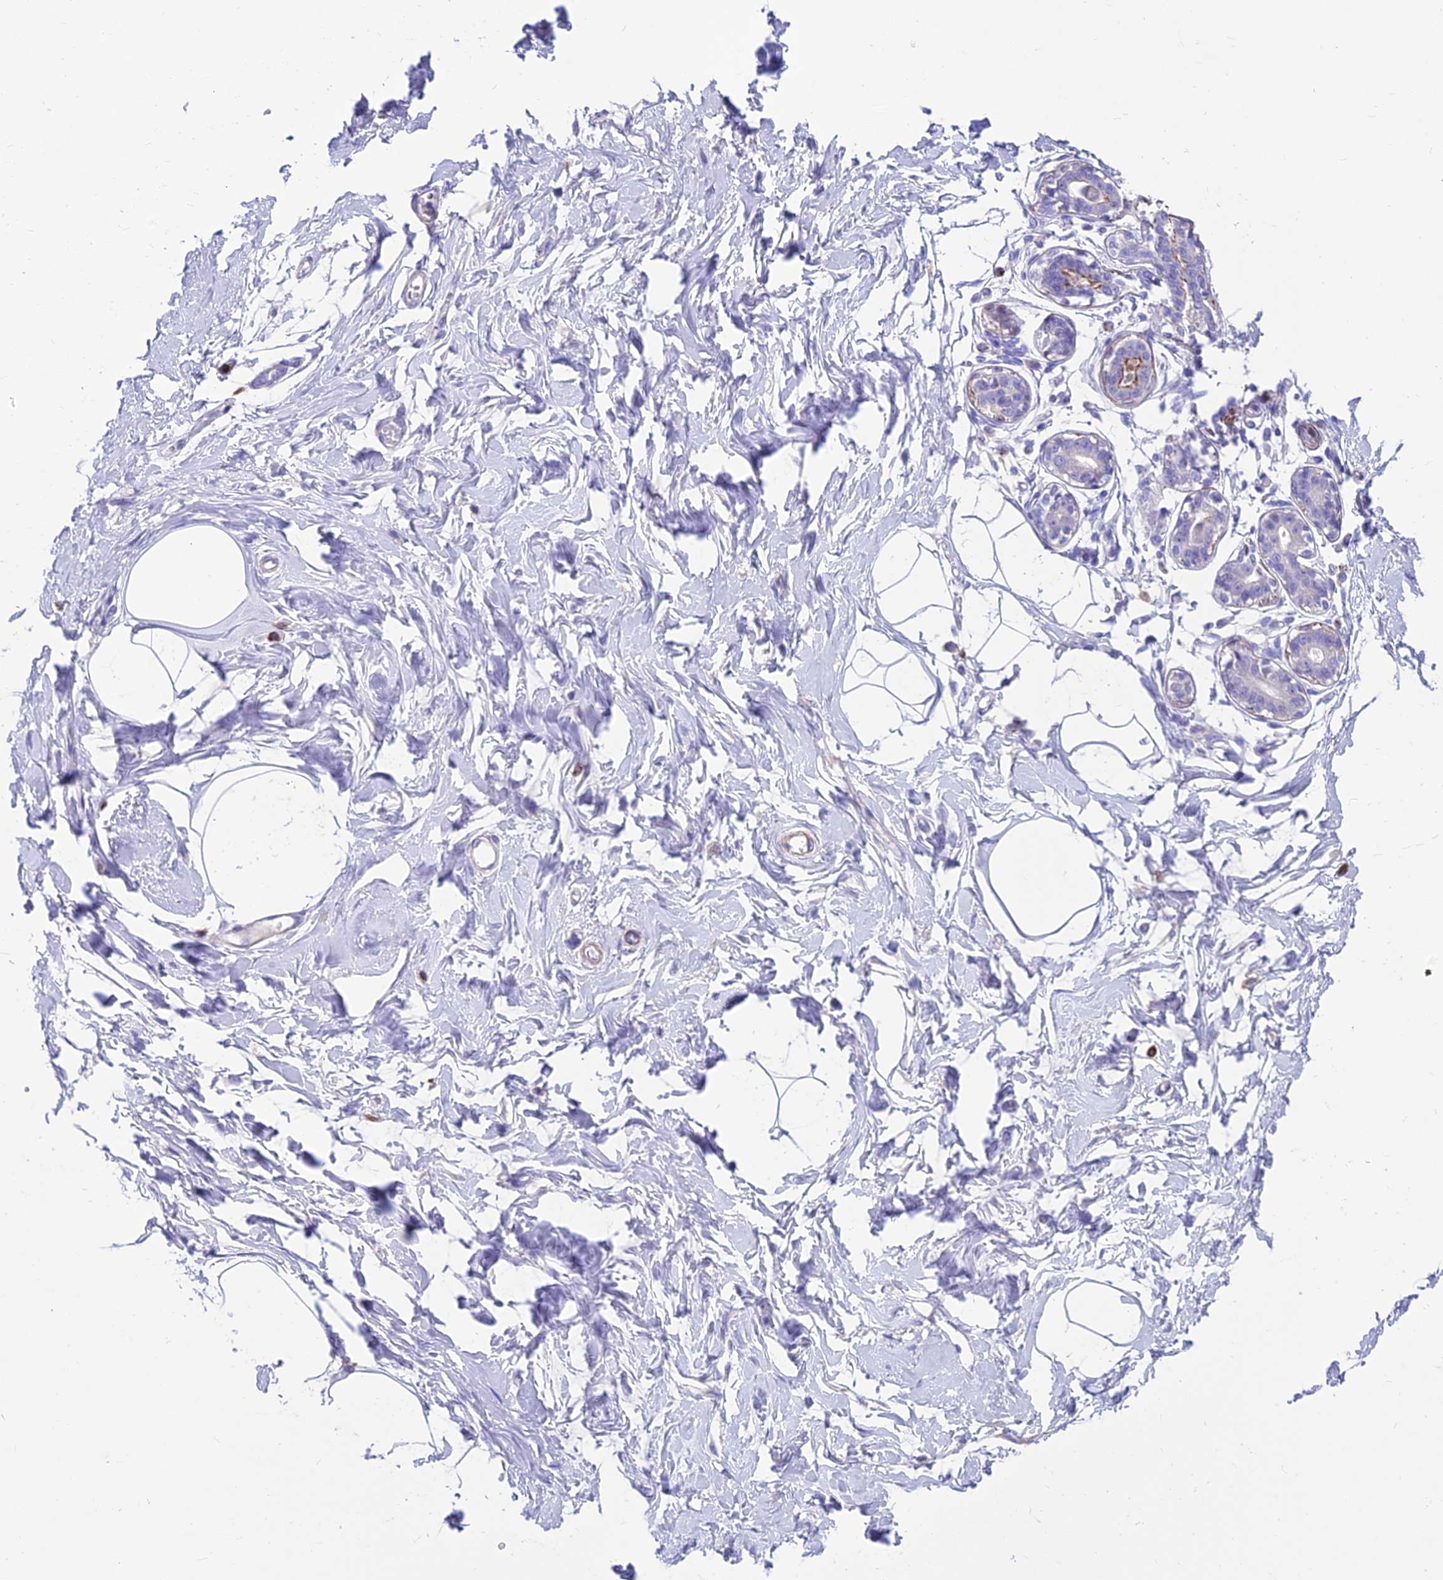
{"staining": {"intensity": "negative", "quantity": "none", "location": "none"}, "tissue": "breast", "cell_type": "Adipocytes", "image_type": "normal", "snomed": [{"axis": "morphology", "description": "Normal tissue, NOS"}, {"axis": "topography", "description": "Breast"}], "caption": "Breast stained for a protein using immunohistochemistry (IHC) demonstrates no staining adipocytes.", "gene": "GNG11", "patient": {"sex": "female", "age": 45}}